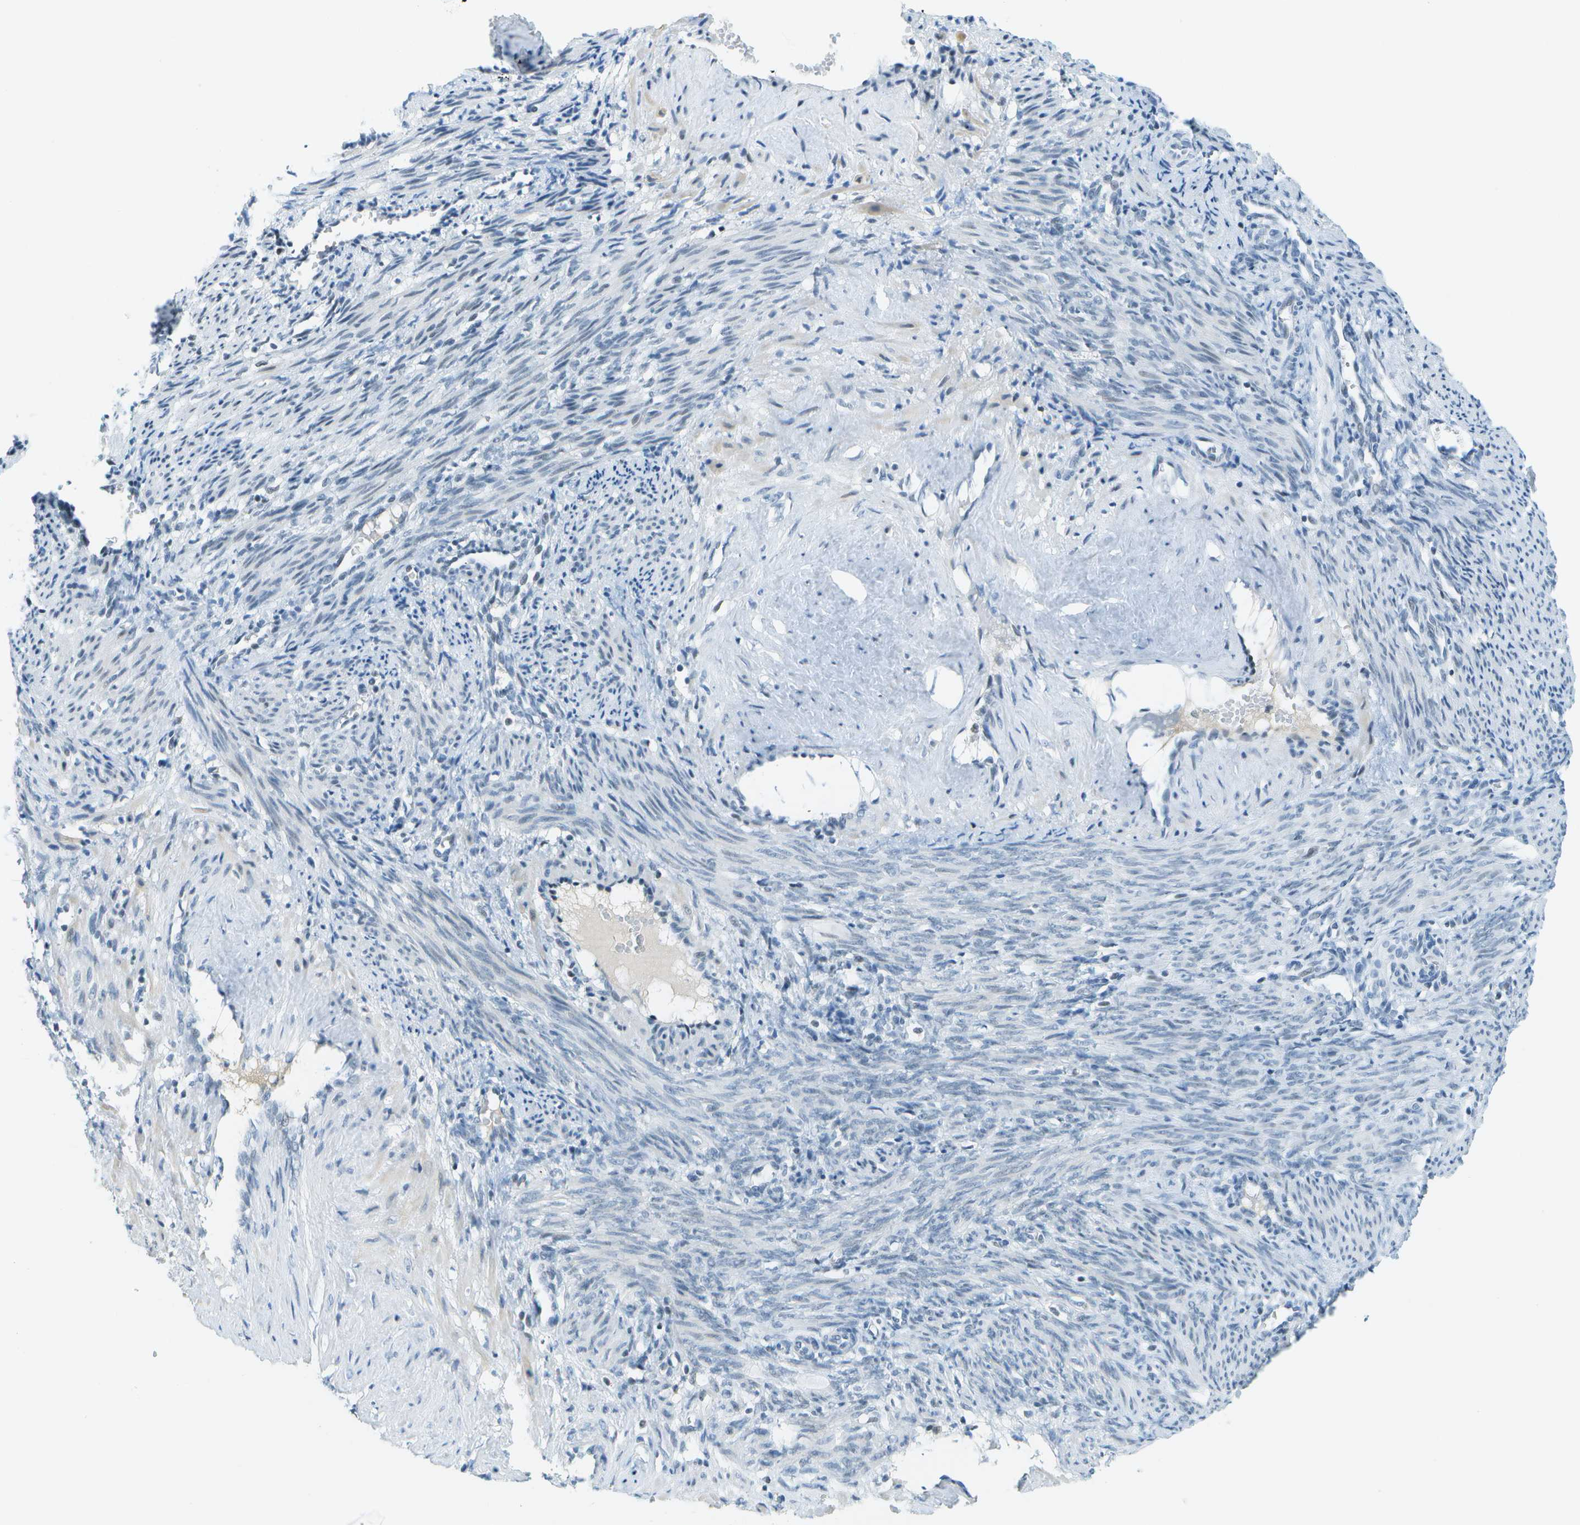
{"staining": {"intensity": "negative", "quantity": "none", "location": "none"}, "tissue": "smooth muscle", "cell_type": "Smooth muscle cells", "image_type": "normal", "snomed": [{"axis": "morphology", "description": "Normal tissue, NOS"}, {"axis": "topography", "description": "Endometrium"}], "caption": "Image shows no significant protein staining in smooth muscle cells of unremarkable smooth muscle. (DAB (3,3'-diaminobenzidine) immunohistochemistry visualized using brightfield microscopy, high magnification).", "gene": "NEK11", "patient": {"sex": "female", "age": 33}}